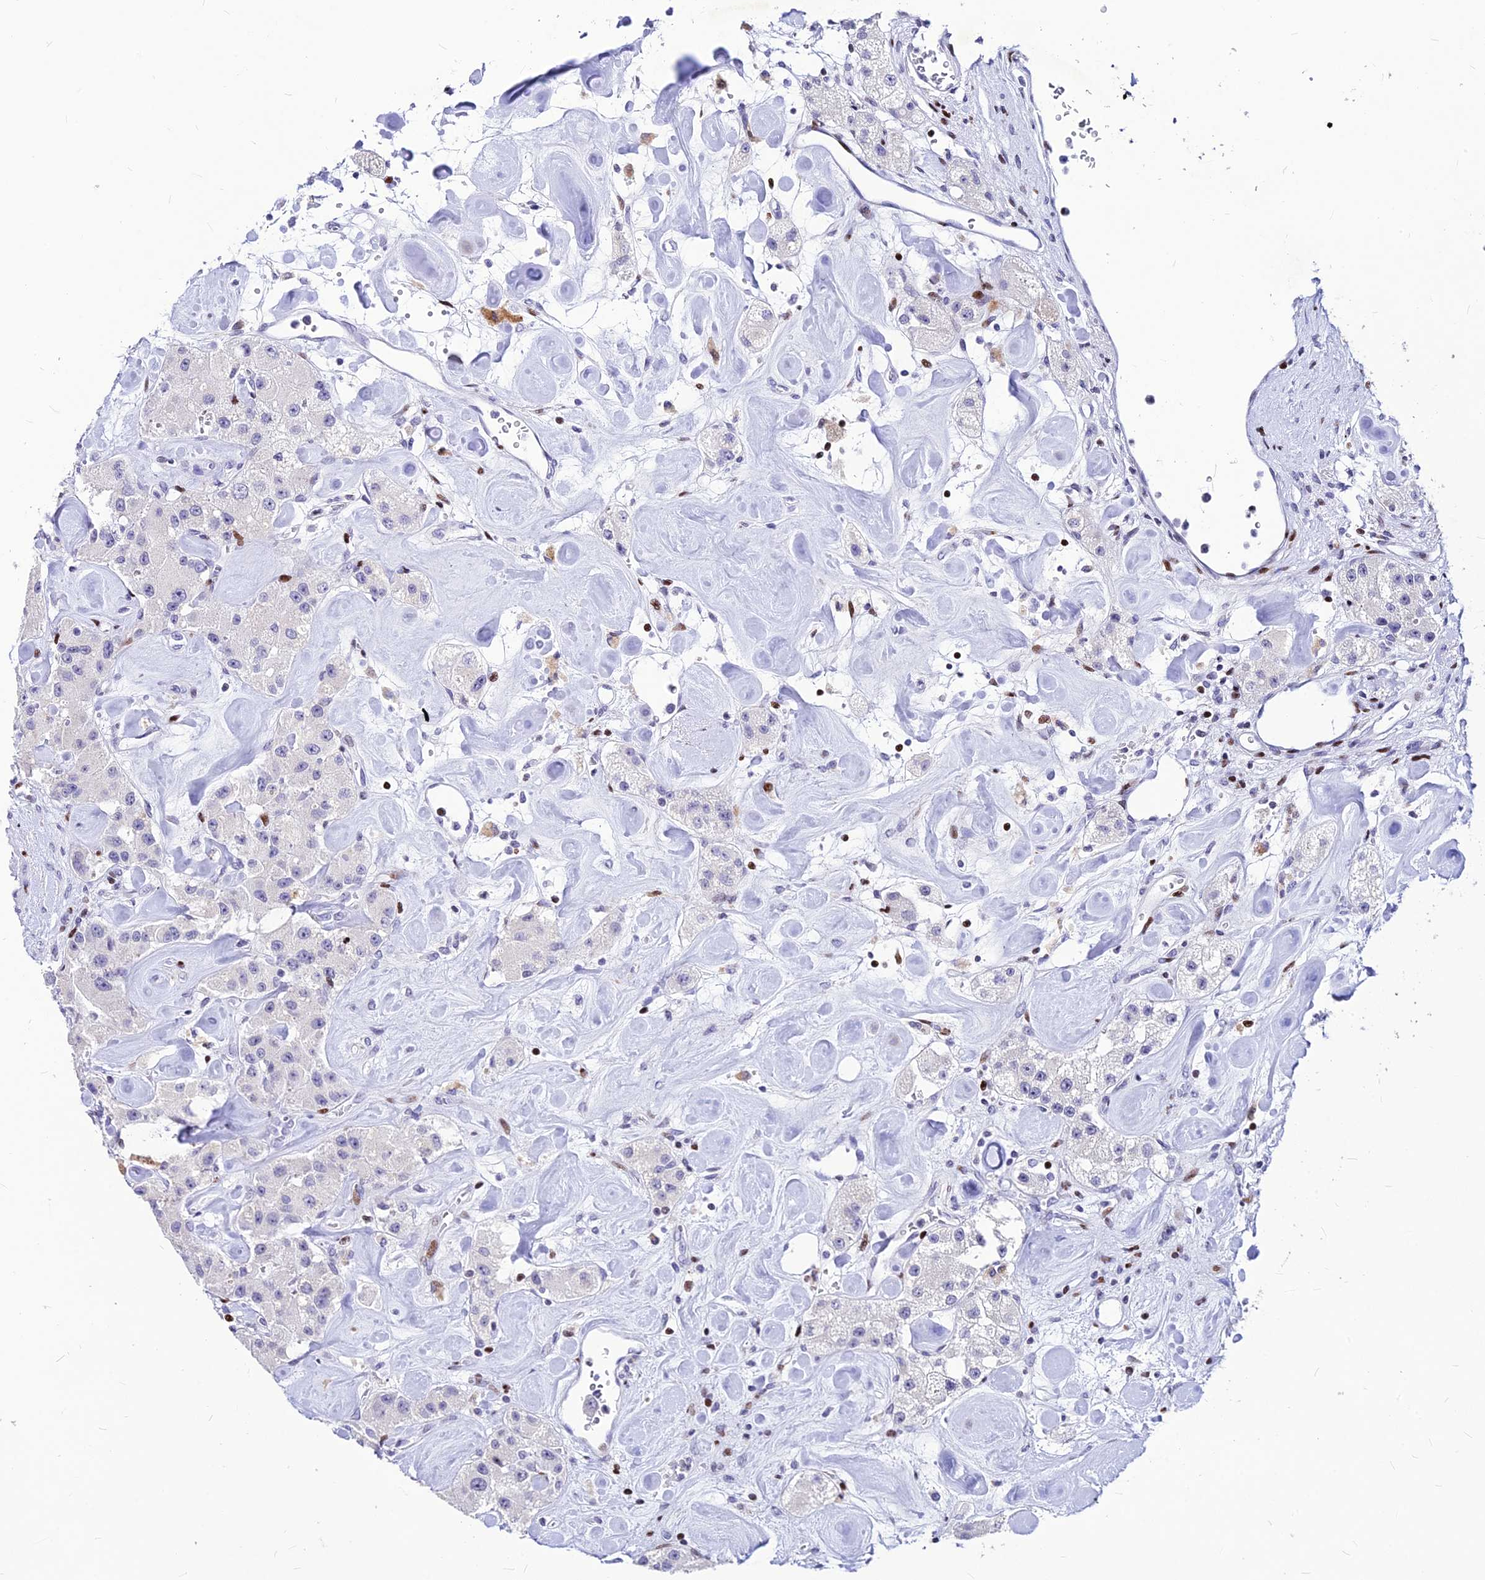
{"staining": {"intensity": "negative", "quantity": "none", "location": "none"}, "tissue": "carcinoid", "cell_type": "Tumor cells", "image_type": "cancer", "snomed": [{"axis": "morphology", "description": "Carcinoid, malignant, NOS"}, {"axis": "topography", "description": "Pancreas"}], "caption": "DAB (3,3'-diaminobenzidine) immunohistochemical staining of human malignant carcinoid demonstrates no significant expression in tumor cells.", "gene": "PRPS1", "patient": {"sex": "male", "age": 41}}